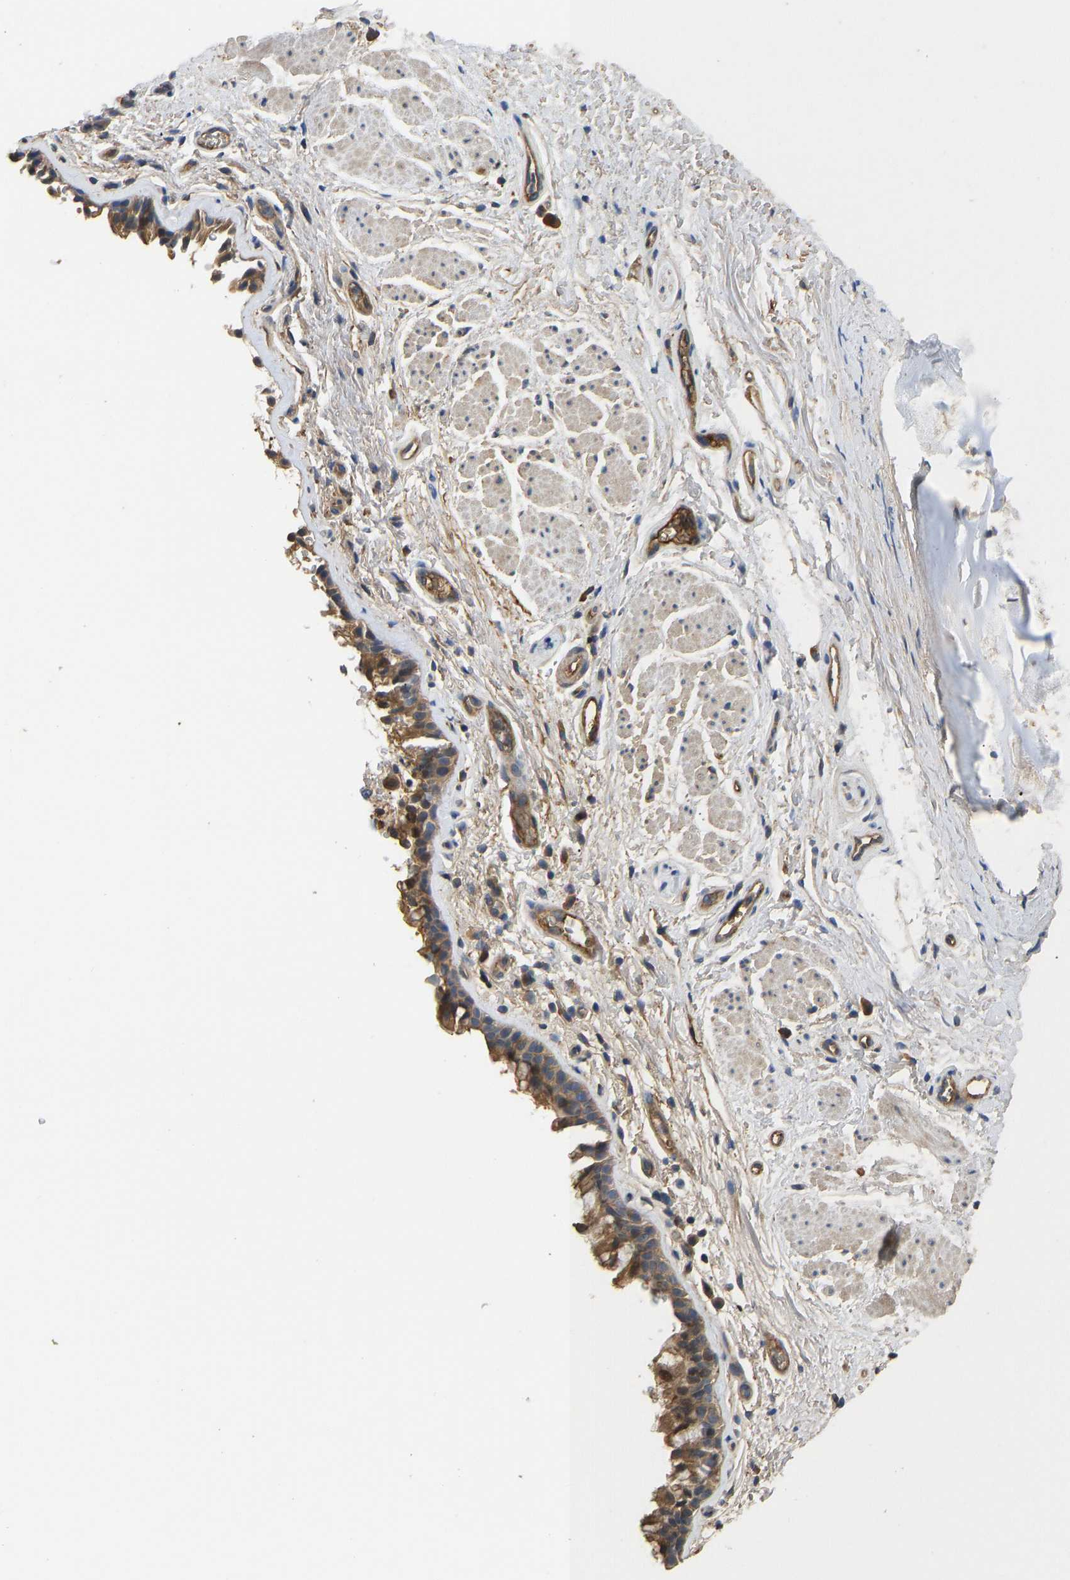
{"staining": {"intensity": "moderate", "quantity": ">75%", "location": "cytoplasmic/membranous"}, "tissue": "bronchus", "cell_type": "Respiratory epithelial cells", "image_type": "normal", "snomed": [{"axis": "morphology", "description": "Normal tissue, NOS"}, {"axis": "topography", "description": "Cartilage tissue"}, {"axis": "topography", "description": "Bronchus"}], "caption": "IHC histopathology image of benign bronchus: human bronchus stained using IHC shows medium levels of moderate protein expression localized specifically in the cytoplasmic/membranous of respiratory epithelial cells, appearing as a cytoplasmic/membranous brown color.", "gene": "VCPKMT", "patient": {"sex": "female", "age": 53}}